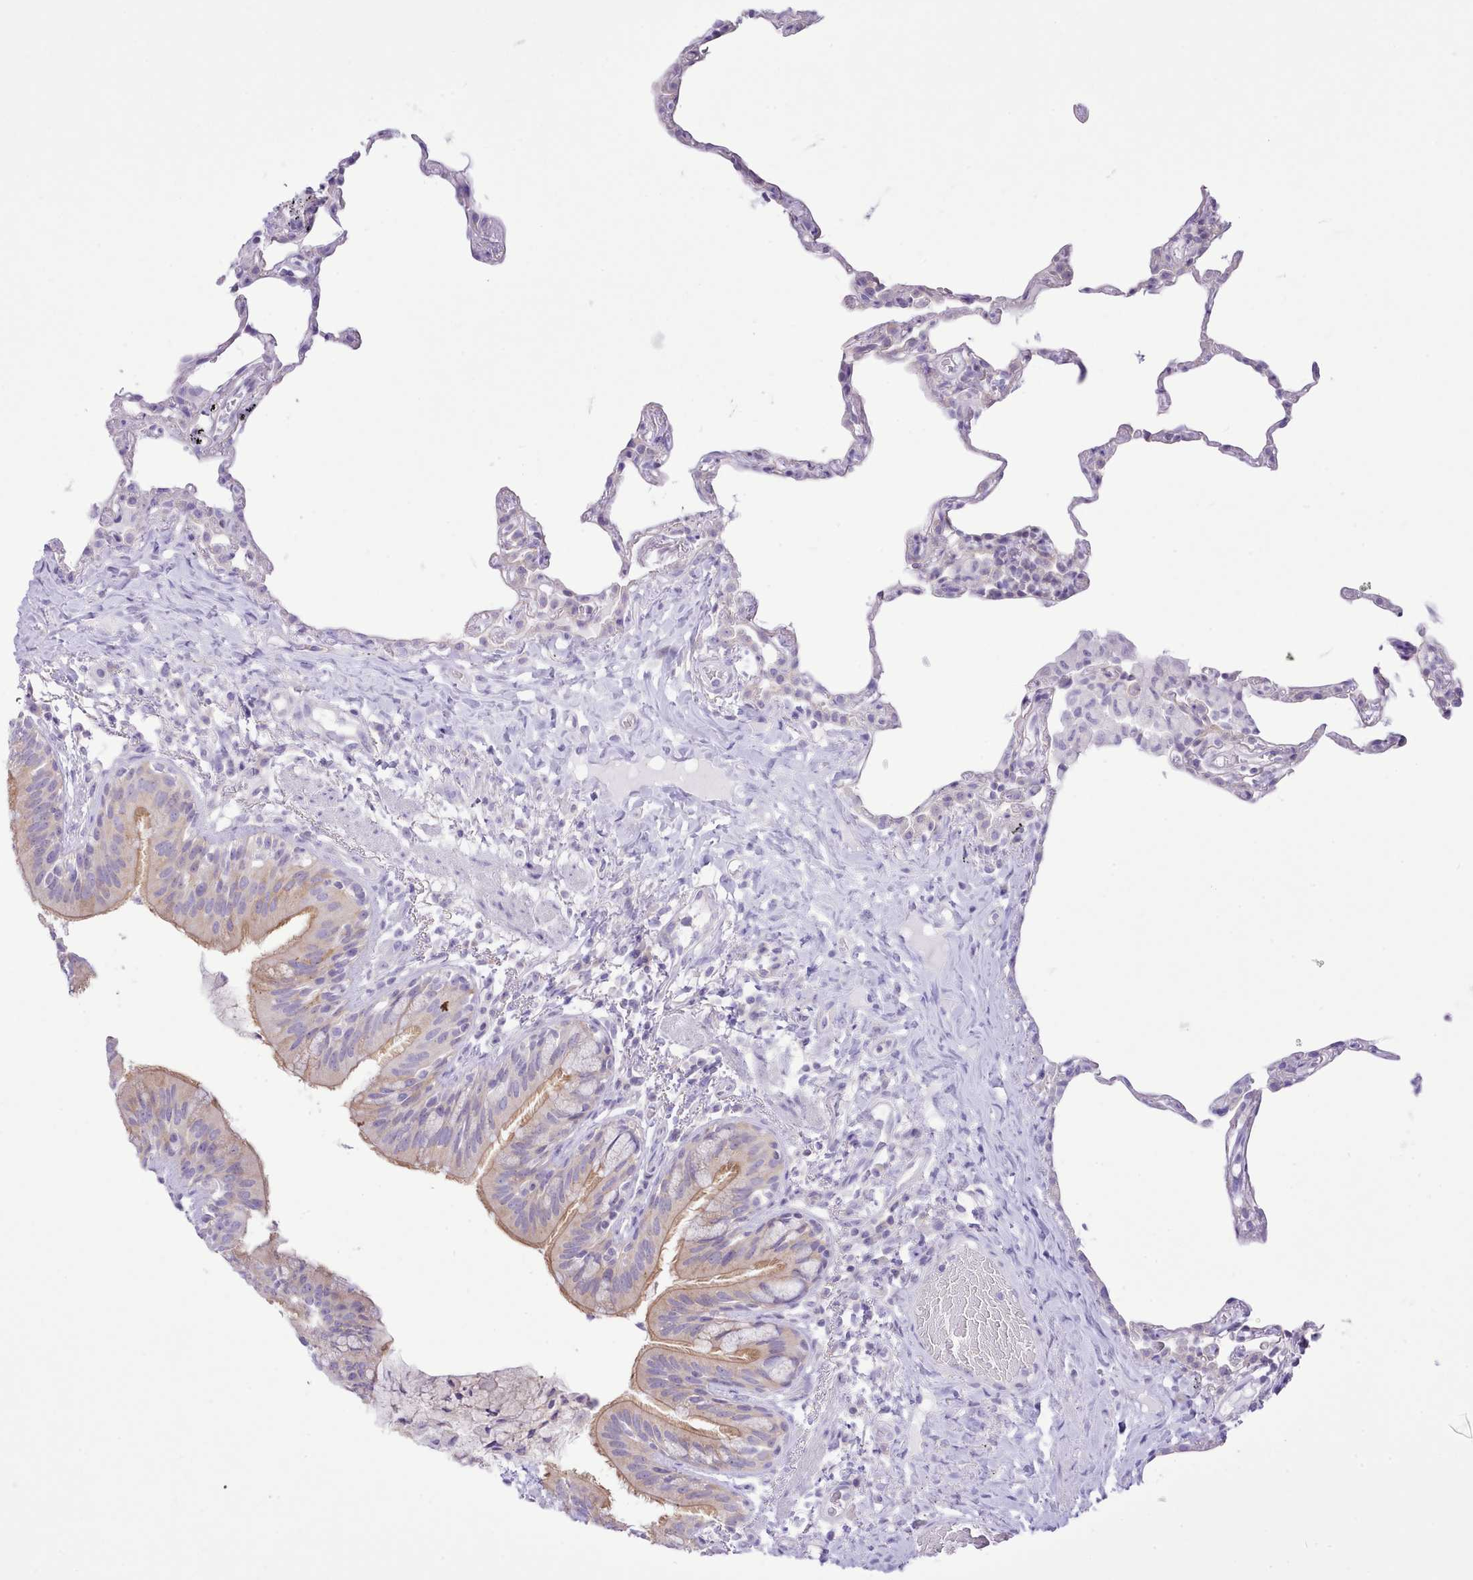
{"staining": {"intensity": "negative", "quantity": "none", "location": "none"}, "tissue": "lung", "cell_type": "Alveolar cells", "image_type": "normal", "snomed": [{"axis": "morphology", "description": "Normal tissue, NOS"}, {"axis": "topography", "description": "Lung"}], "caption": "IHC of benign lung shows no positivity in alveolar cells.", "gene": "MDFI", "patient": {"sex": "female", "age": 57}}